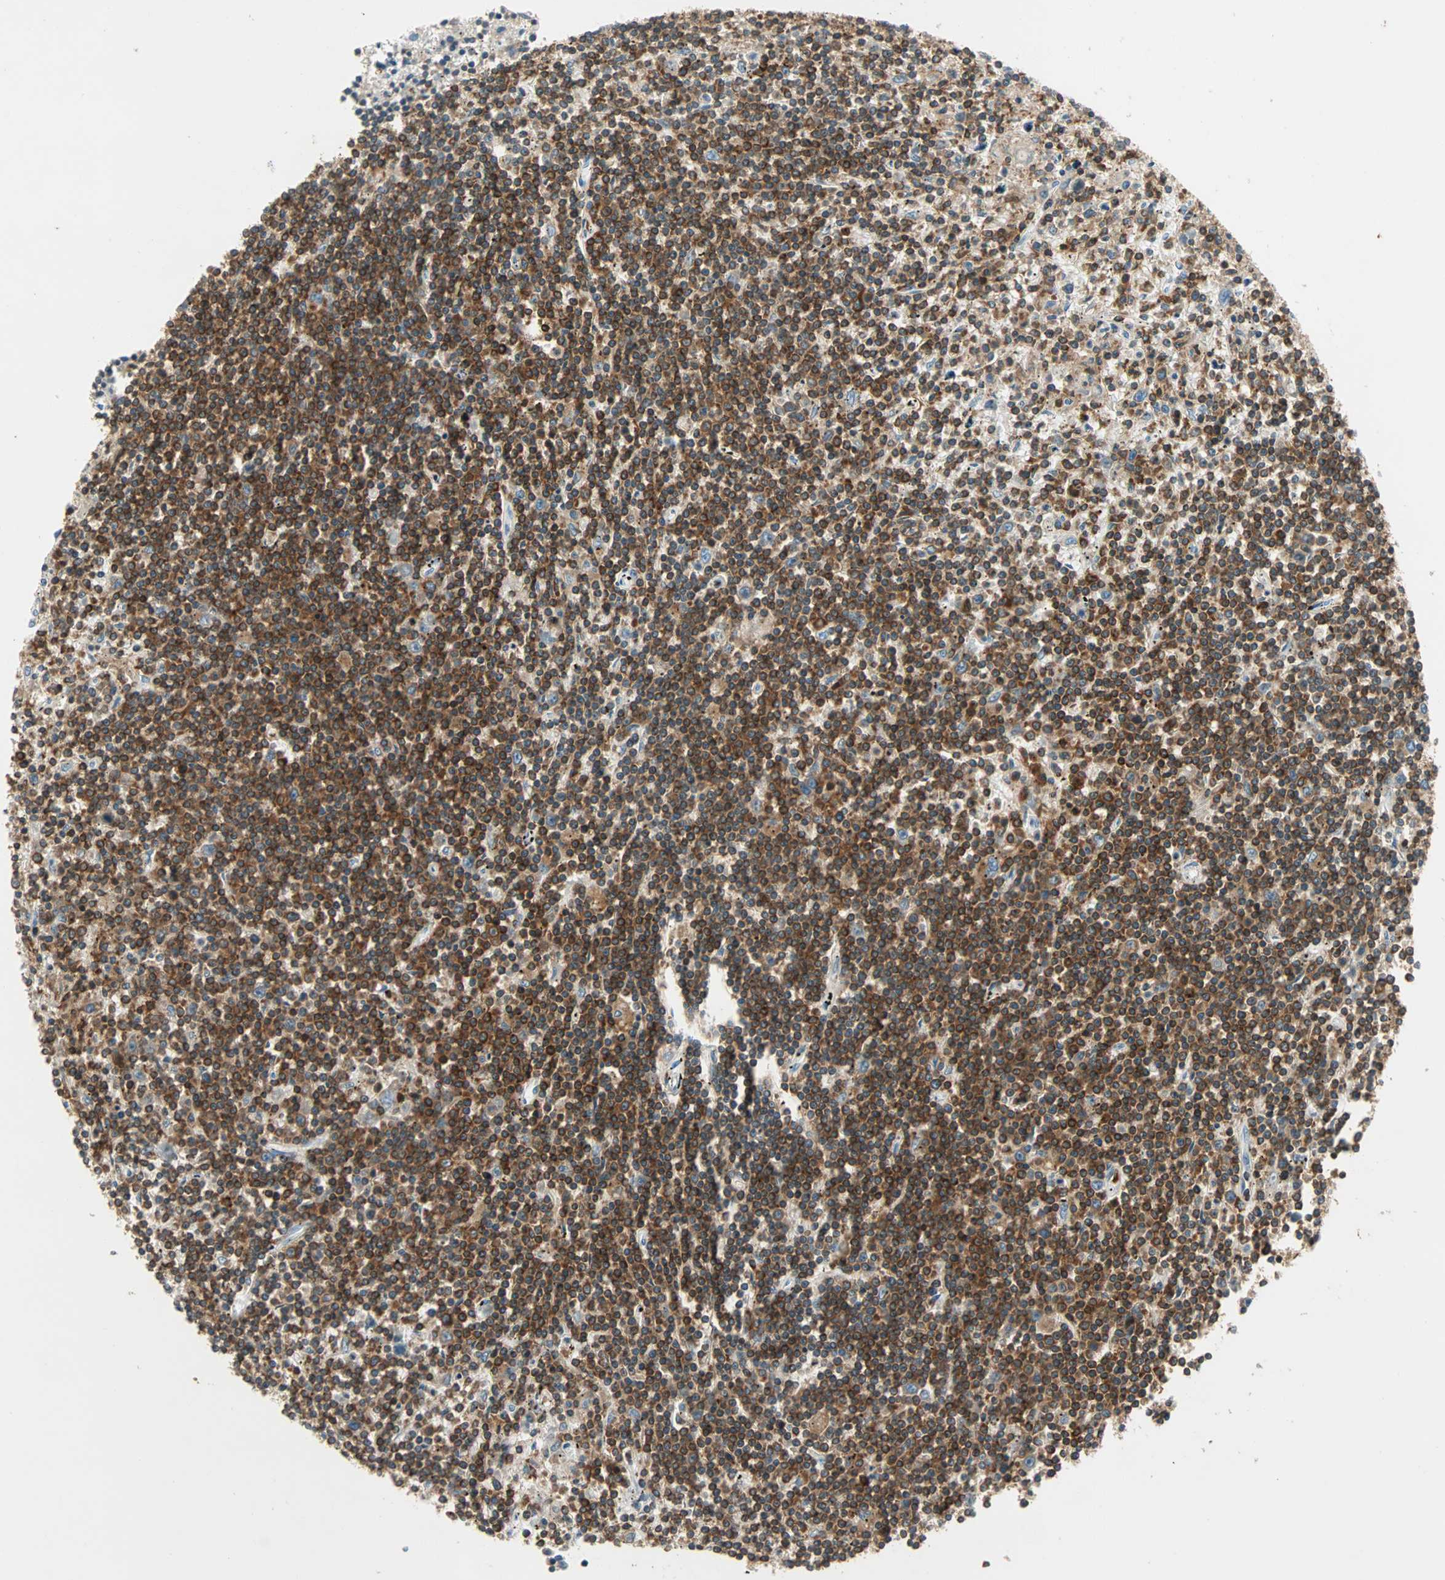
{"staining": {"intensity": "strong", "quantity": ">75%", "location": "cytoplasmic/membranous"}, "tissue": "lymphoma", "cell_type": "Tumor cells", "image_type": "cancer", "snomed": [{"axis": "morphology", "description": "Malignant lymphoma, non-Hodgkin's type, Low grade"}, {"axis": "topography", "description": "Spleen"}], "caption": "Tumor cells show strong cytoplasmic/membranous expression in approximately >75% of cells in malignant lymphoma, non-Hodgkin's type (low-grade). (Stains: DAB (3,3'-diaminobenzidine) in brown, nuclei in blue, Microscopy: brightfield microscopy at high magnification).", "gene": "FMNL1", "patient": {"sex": "male", "age": 76}}